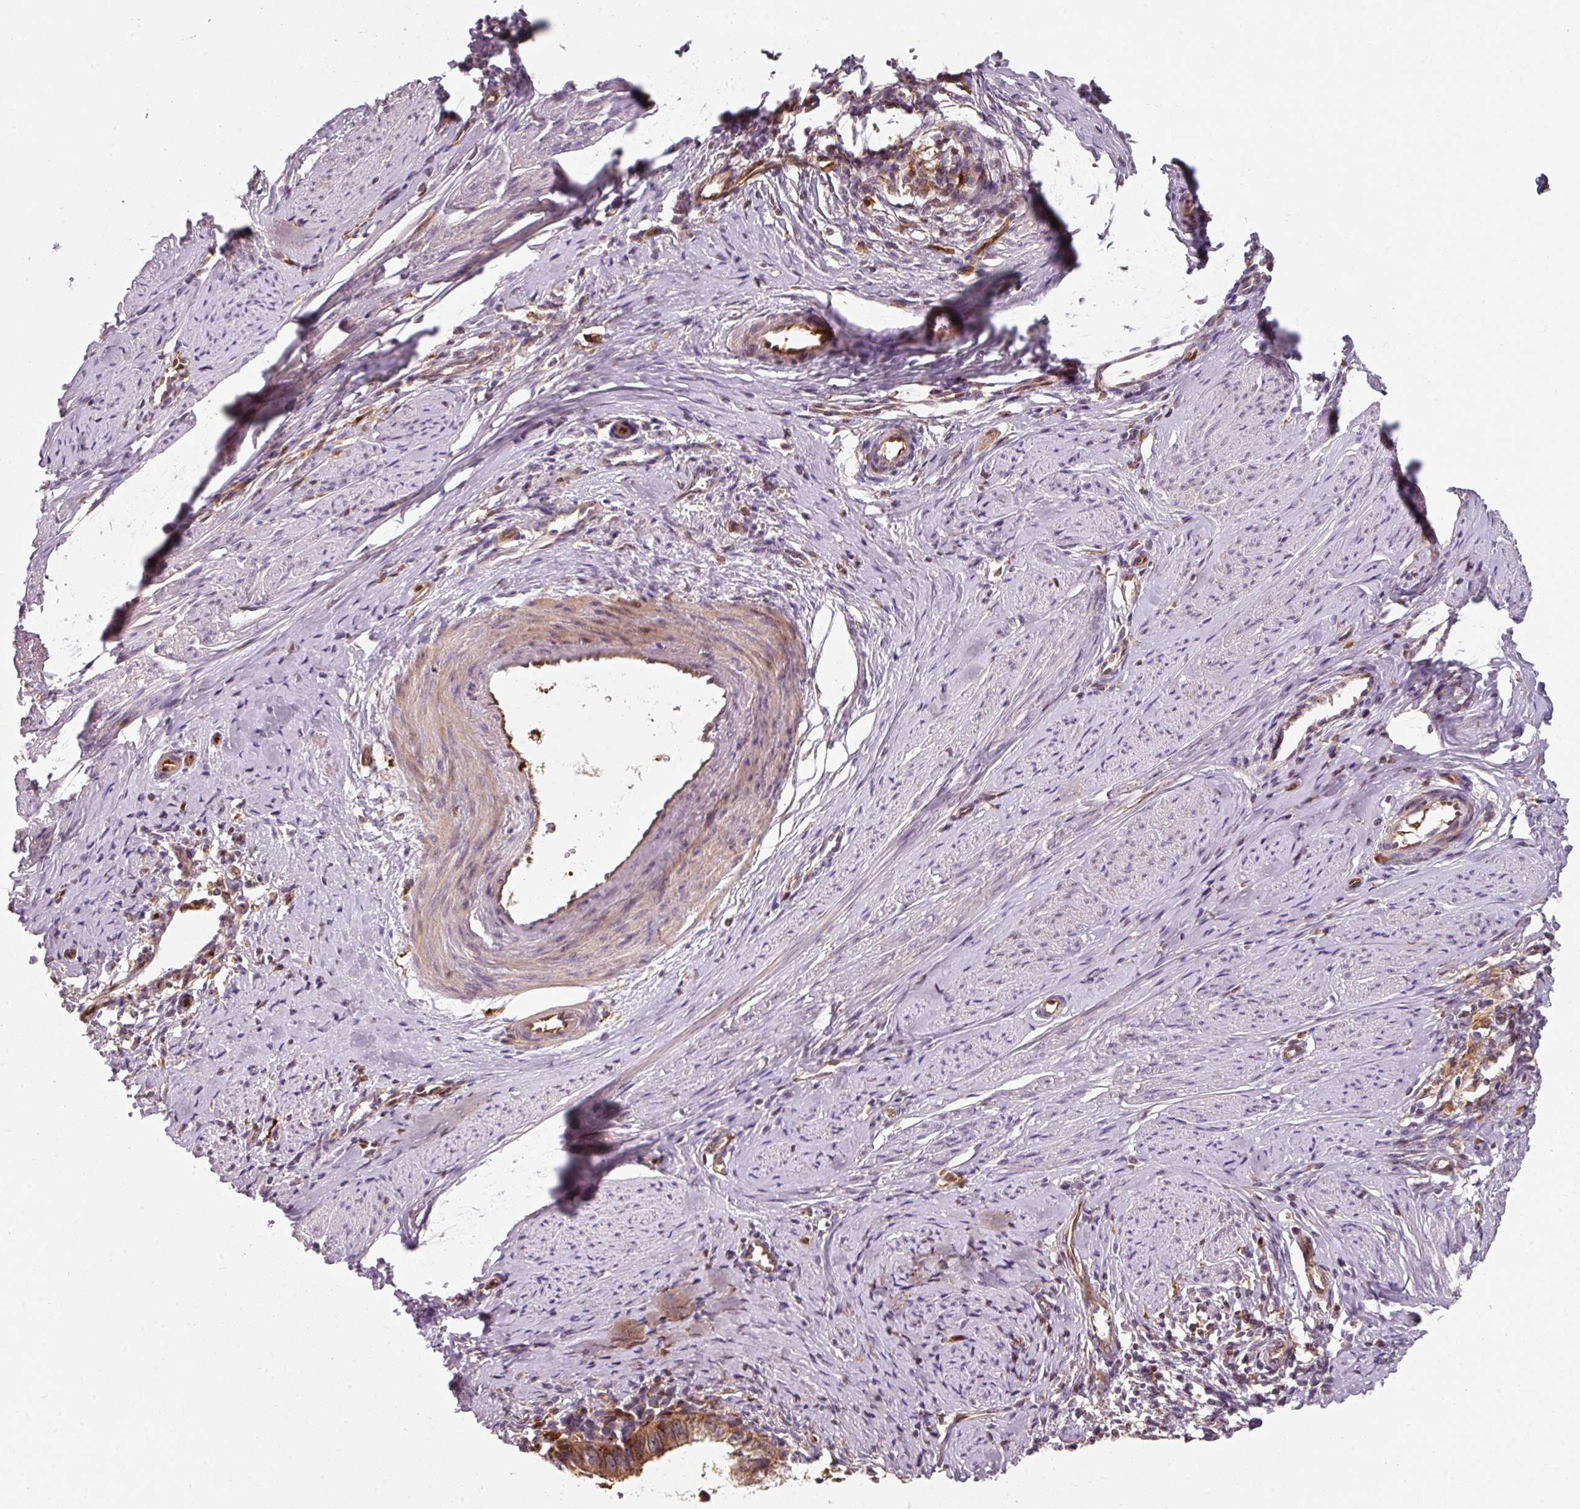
{"staining": {"intensity": "moderate", "quantity": ">75%", "location": "cytoplasmic/membranous"}, "tissue": "cervical cancer", "cell_type": "Tumor cells", "image_type": "cancer", "snomed": [{"axis": "morphology", "description": "Adenocarcinoma, NOS"}, {"axis": "topography", "description": "Cervix"}], "caption": "Moderate cytoplasmic/membranous staining is seen in approximately >75% of tumor cells in cervical cancer (adenocarcinoma).", "gene": "IQGAP2", "patient": {"sex": "female", "age": 36}}